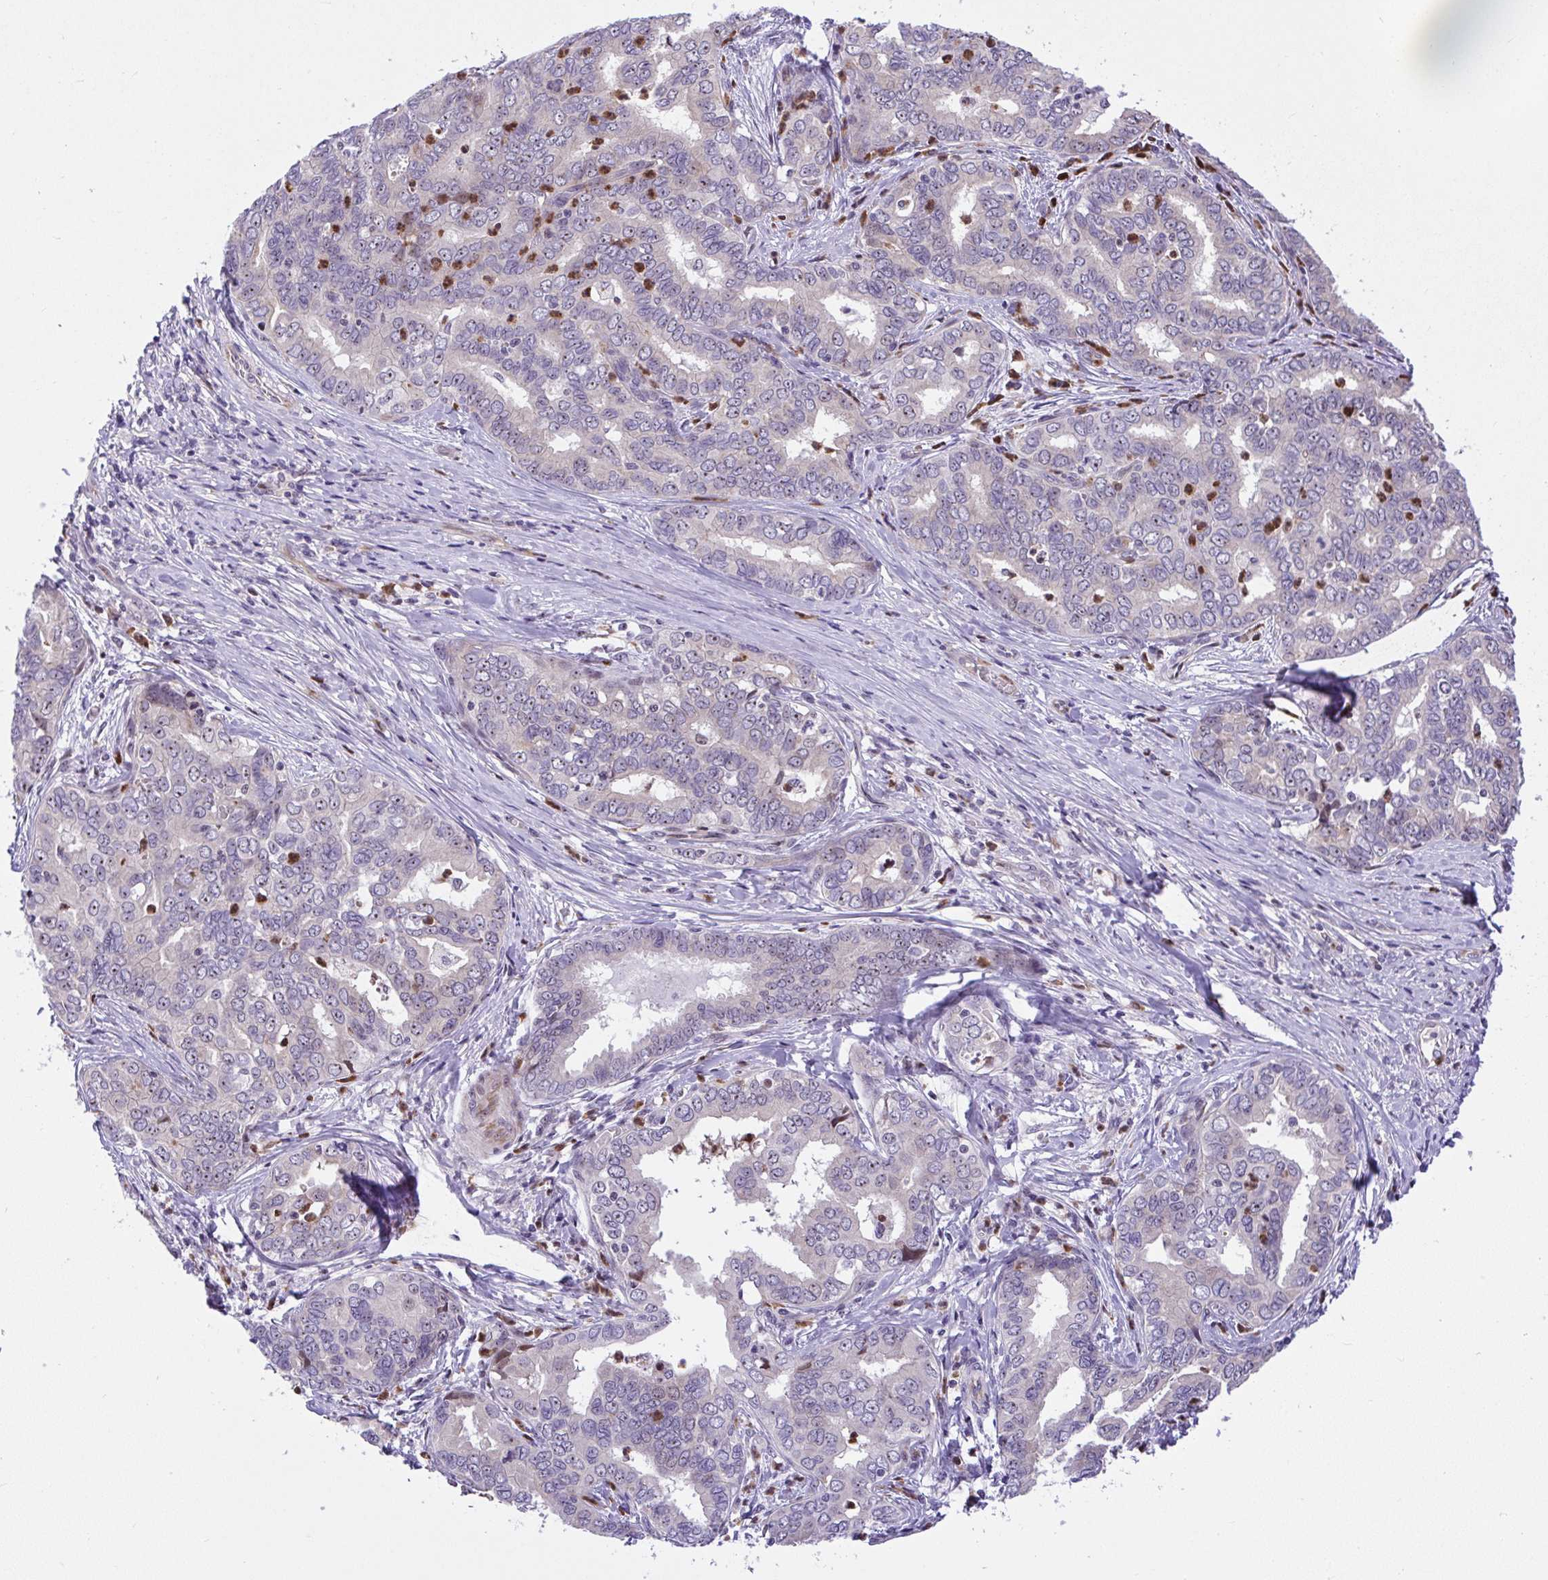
{"staining": {"intensity": "moderate", "quantity": "<25%", "location": "cytoplasmic/membranous,nuclear"}, "tissue": "liver cancer", "cell_type": "Tumor cells", "image_type": "cancer", "snomed": [{"axis": "morphology", "description": "Cholangiocarcinoma"}, {"axis": "topography", "description": "Liver"}], "caption": "Immunohistochemical staining of human liver cancer demonstrates low levels of moderate cytoplasmic/membranous and nuclear protein expression in about <25% of tumor cells.", "gene": "CHIA", "patient": {"sex": "female", "age": 64}}